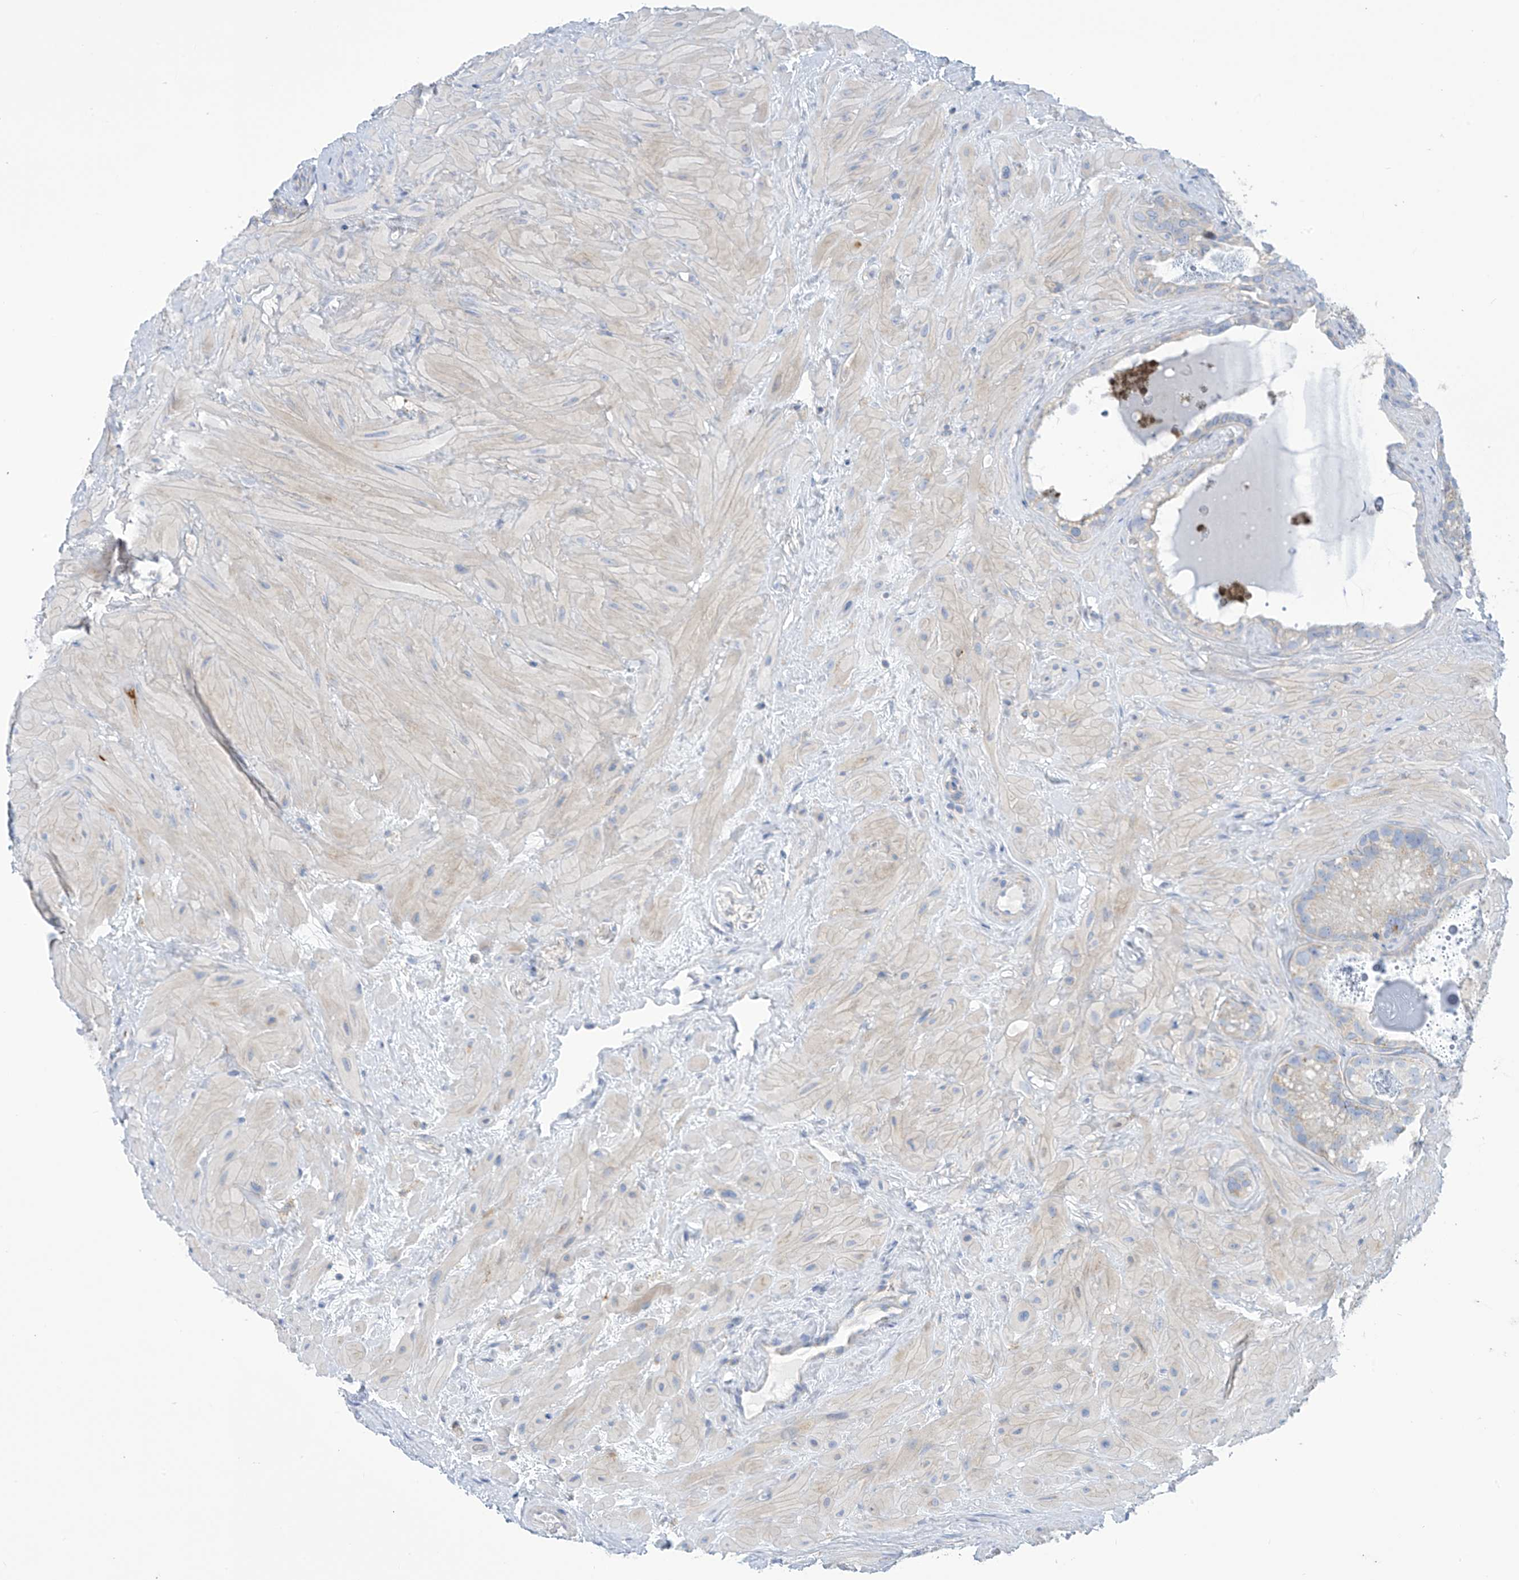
{"staining": {"intensity": "negative", "quantity": "none", "location": "none"}, "tissue": "seminal vesicle", "cell_type": "Glandular cells", "image_type": "normal", "snomed": [{"axis": "morphology", "description": "Normal tissue, NOS"}, {"axis": "topography", "description": "Prostate"}, {"axis": "topography", "description": "Seminal veicle"}], "caption": "Immunohistochemistry (IHC) of normal seminal vesicle shows no positivity in glandular cells.", "gene": "FABP2", "patient": {"sex": "male", "age": 68}}